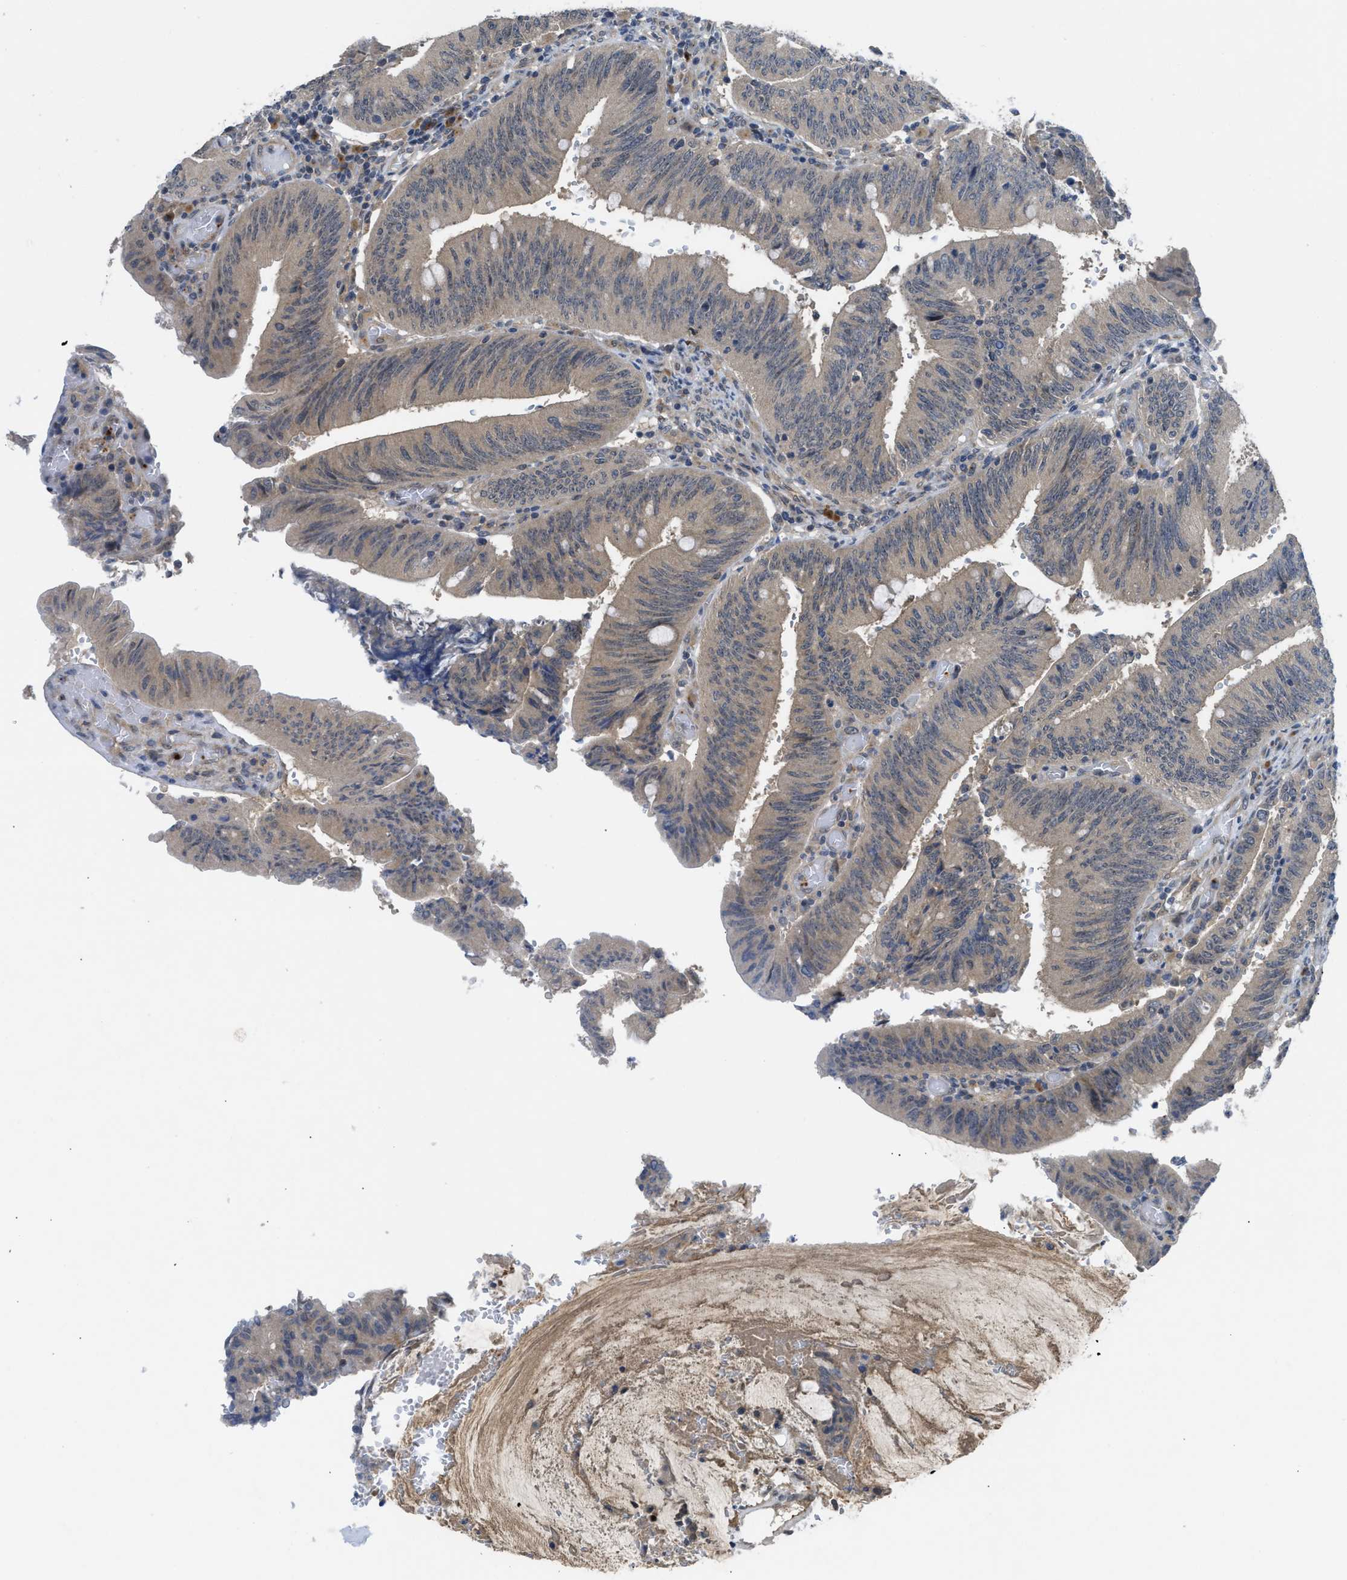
{"staining": {"intensity": "weak", "quantity": "<25%", "location": "cytoplasmic/membranous"}, "tissue": "colorectal cancer", "cell_type": "Tumor cells", "image_type": "cancer", "snomed": [{"axis": "morphology", "description": "Normal tissue, NOS"}, {"axis": "morphology", "description": "Adenocarcinoma, NOS"}, {"axis": "topography", "description": "Rectum"}], "caption": "Immunohistochemistry histopathology image of adenocarcinoma (colorectal) stained for a protein (brown), which exhibits no positivity in tumor cells.", "gene": "ZNF251", "patient": {"sex": "female", "age": 66}}